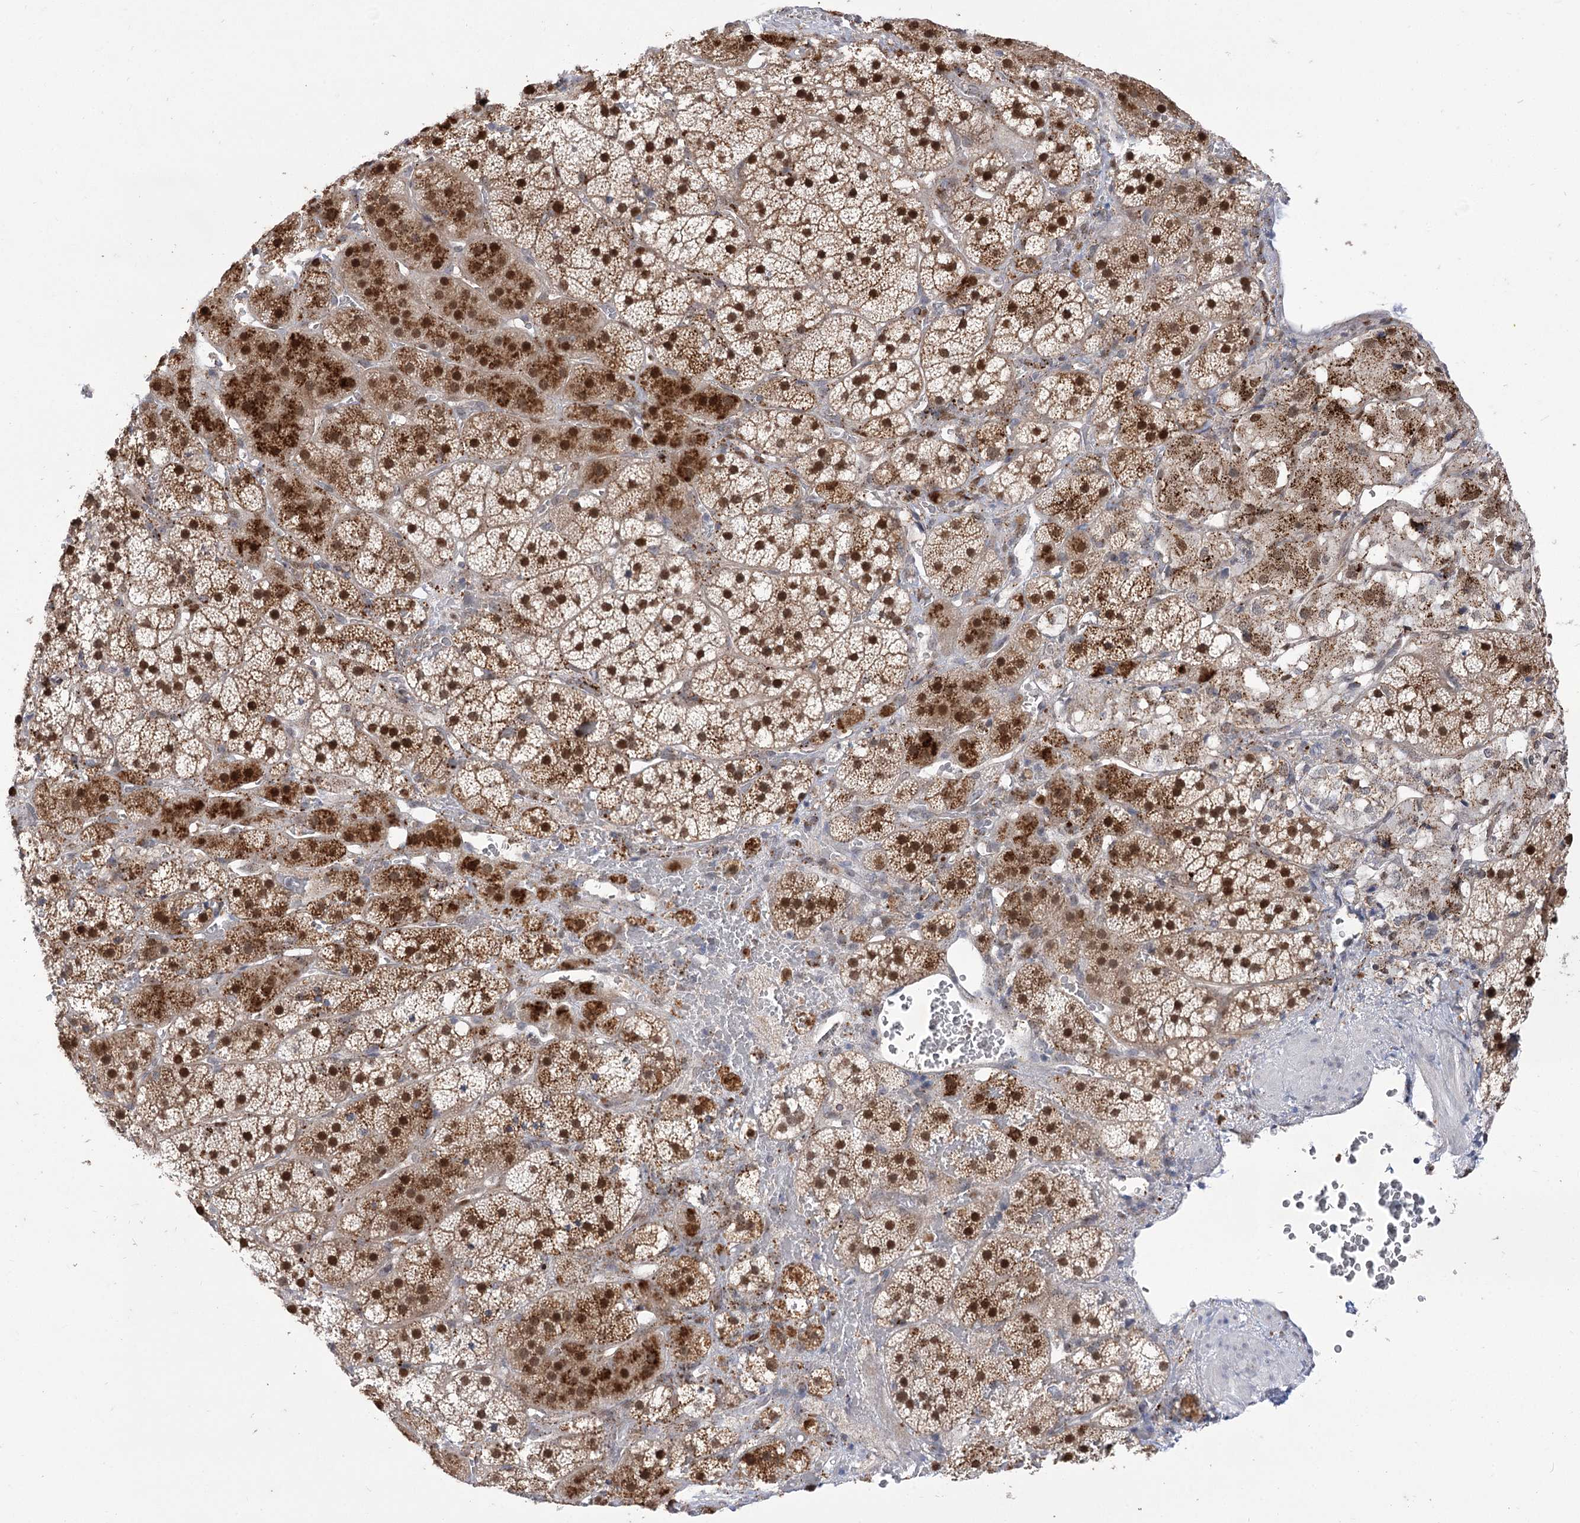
{"staining": {"intensity": "strong", "quantity": ">75%", "location": "cytoplasmic/membranous,nuclear"}, "tissue": "adrenal gland", "cell_type": "Glandular cells", "image_type": "normal", "snomed": [{"axis": "morphology", "description": "Normal tissue, NOS"}, {"axis": "topography", "description": "Adrenal gland"}], "caption": "A histopathology image showing strong cytoplasmic/membranous,nuclear expression in approximately >75% of glandular cells in normal adrenal gland, as visualized by brown immunohistochemical staining.", "gene": "SIAE", "patient": {"sex": "female", "age": 44}}